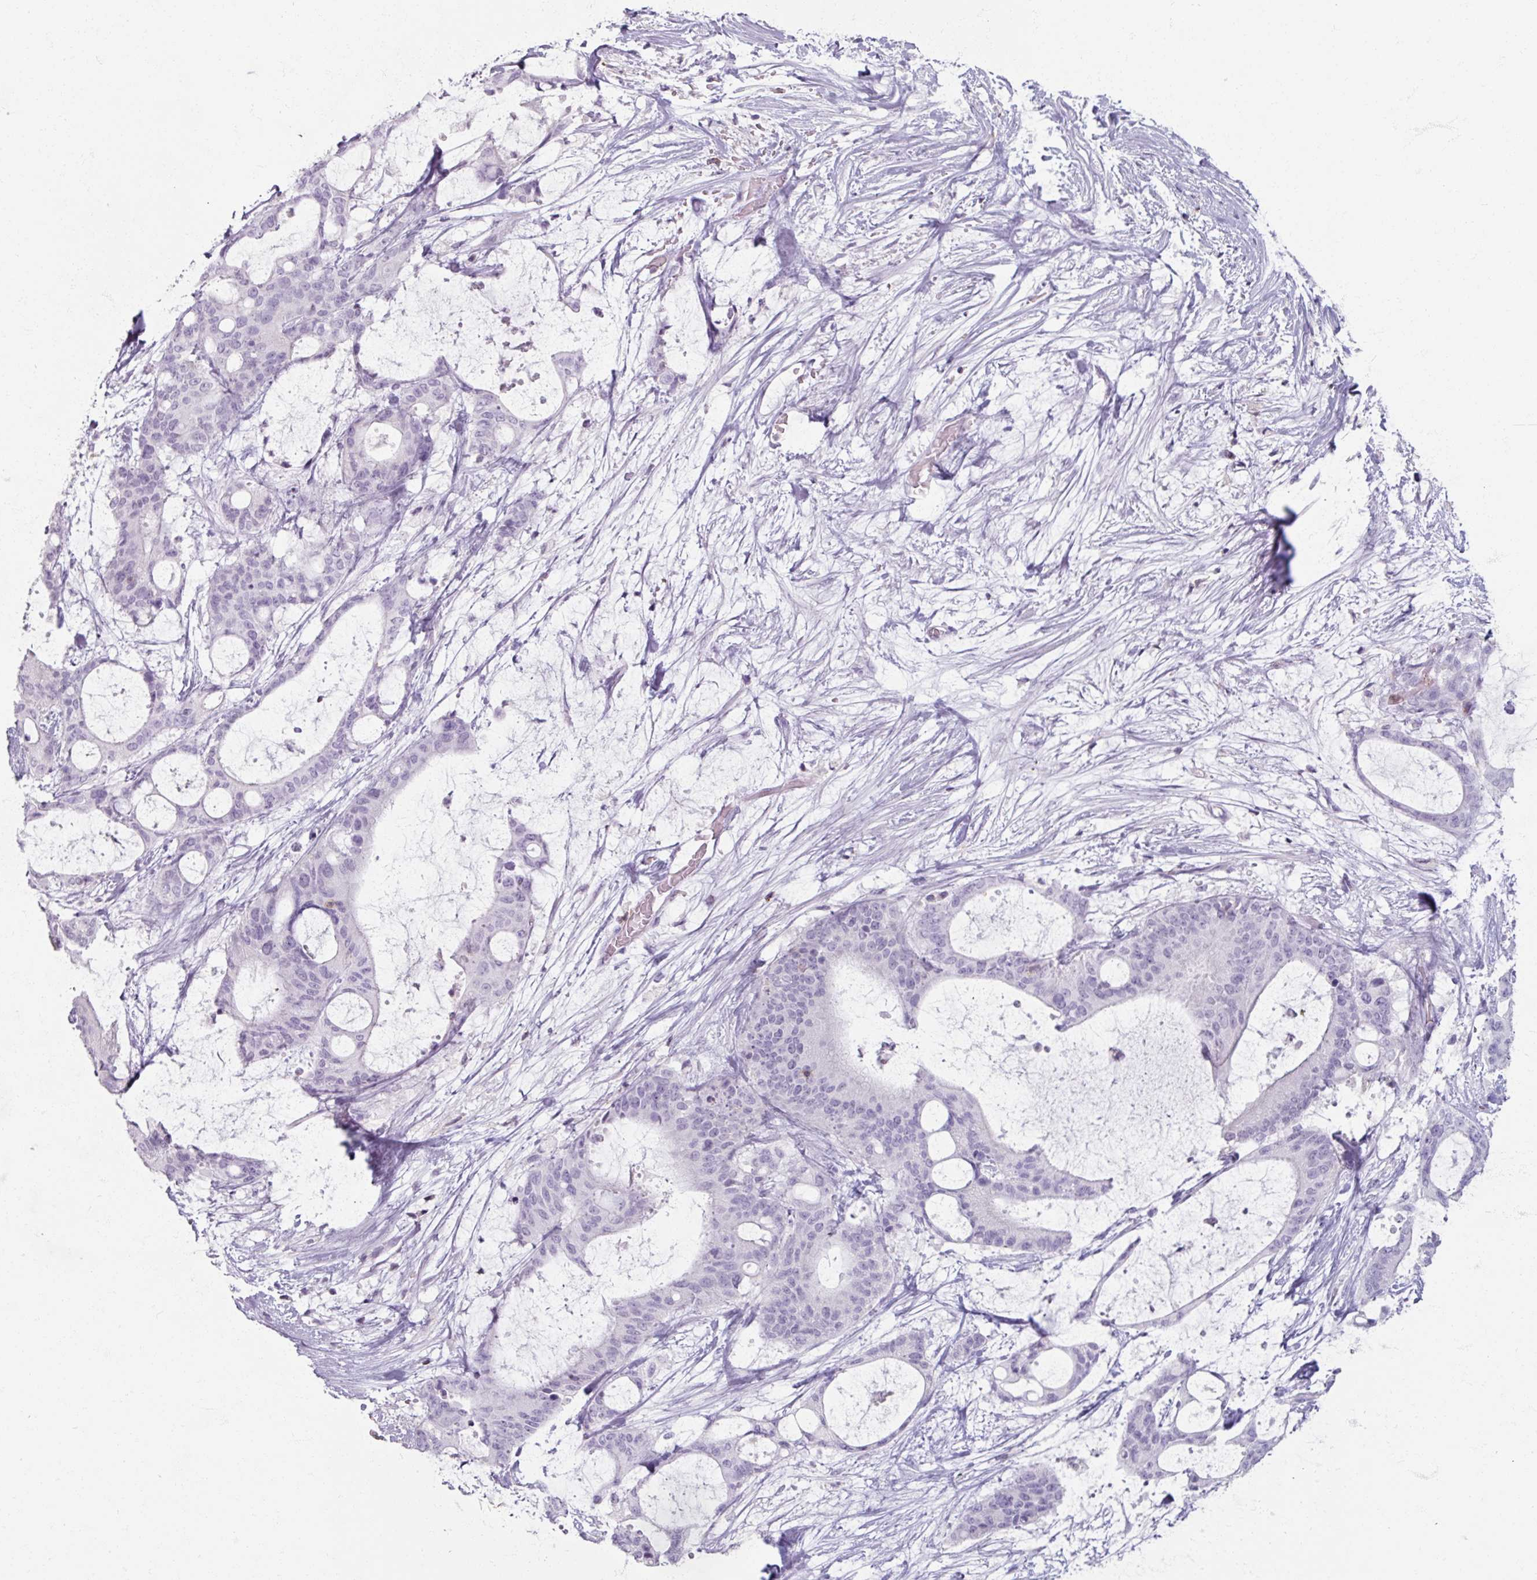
{"staining": {"intensity": "negative", "quantity": "none", "location": "none"}, "tissue": "liver cancer", "cell_type": "Tumor cells", "image_type": "cancer", "snomed": [{"axis": "morphology", "description": "Normal tissue, NOS"}, {"axis": "morphology", "description": "Cholangiocarcinoma"}, {"axis": "topography", "description": "Liver"}, {"axis": "topography", "description": "Peripheral nerve tissue"}], "caption": "Tumor cells are negative for brown protein staining in liver cancer (cholangiocarcinoma).", "gene": "PTPRC", "patient": {"sex": "female", "age": 73}}